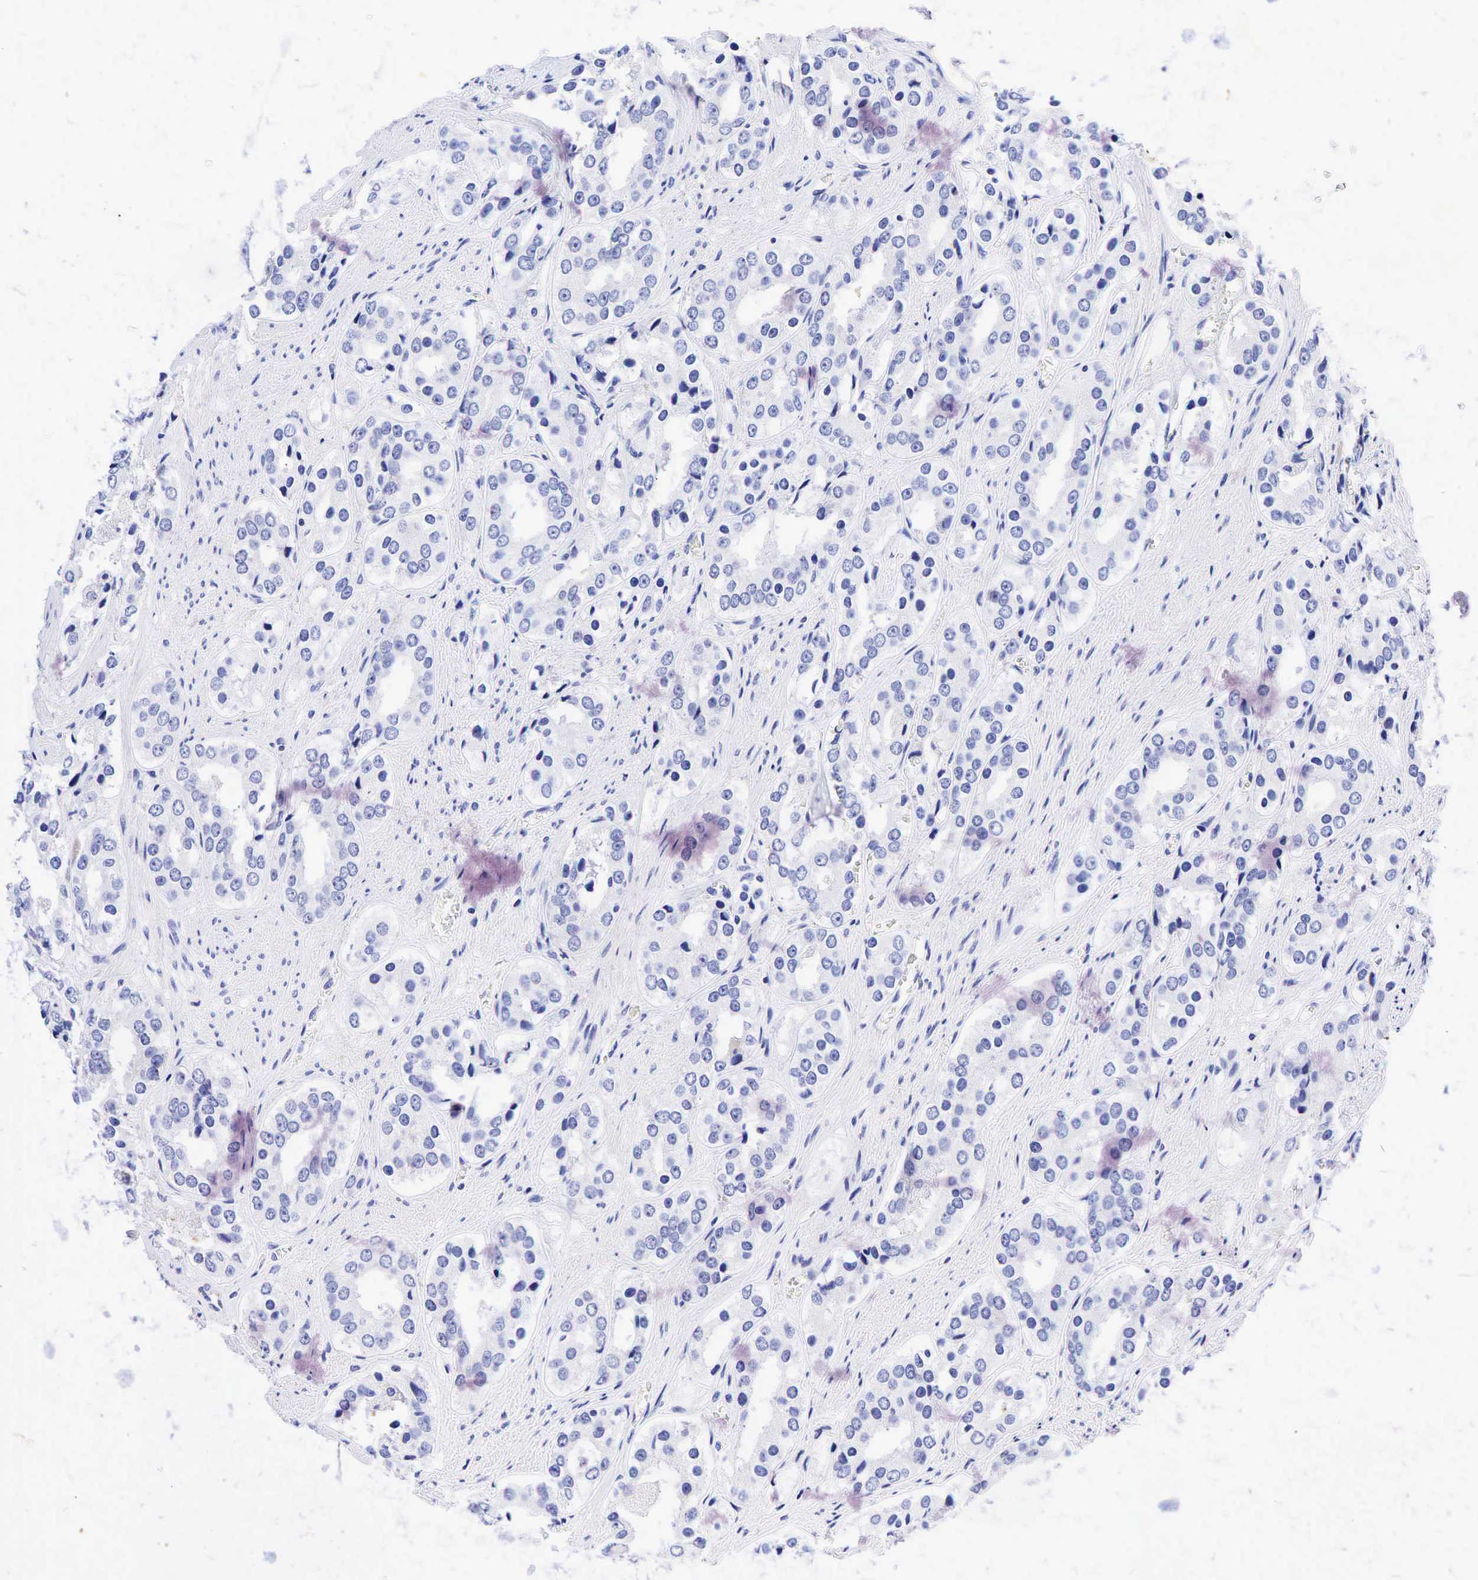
{"staining": {"intensity": "negative", "quantity": "none", "location": "none"}, "tissue": "prostate cancer", "cell_type": "Tumor cells", "image_type": "cancer", "snomed": [{"axis": "morphology", "description": "Adenocarcinoma, Medium grade"}, {"axis": "topography", "description": "Prostate"}], "caption": "Immunohistochemical staining of adenocarcinoma (medium-grade) (prostate) shows no significant staining in tumor cells. (Immunohistochemistry (ihc), brightfield microscopy, high magnification).", "gene": "TNFRSF8", "patient": {"sex": "male", "age": 73}}